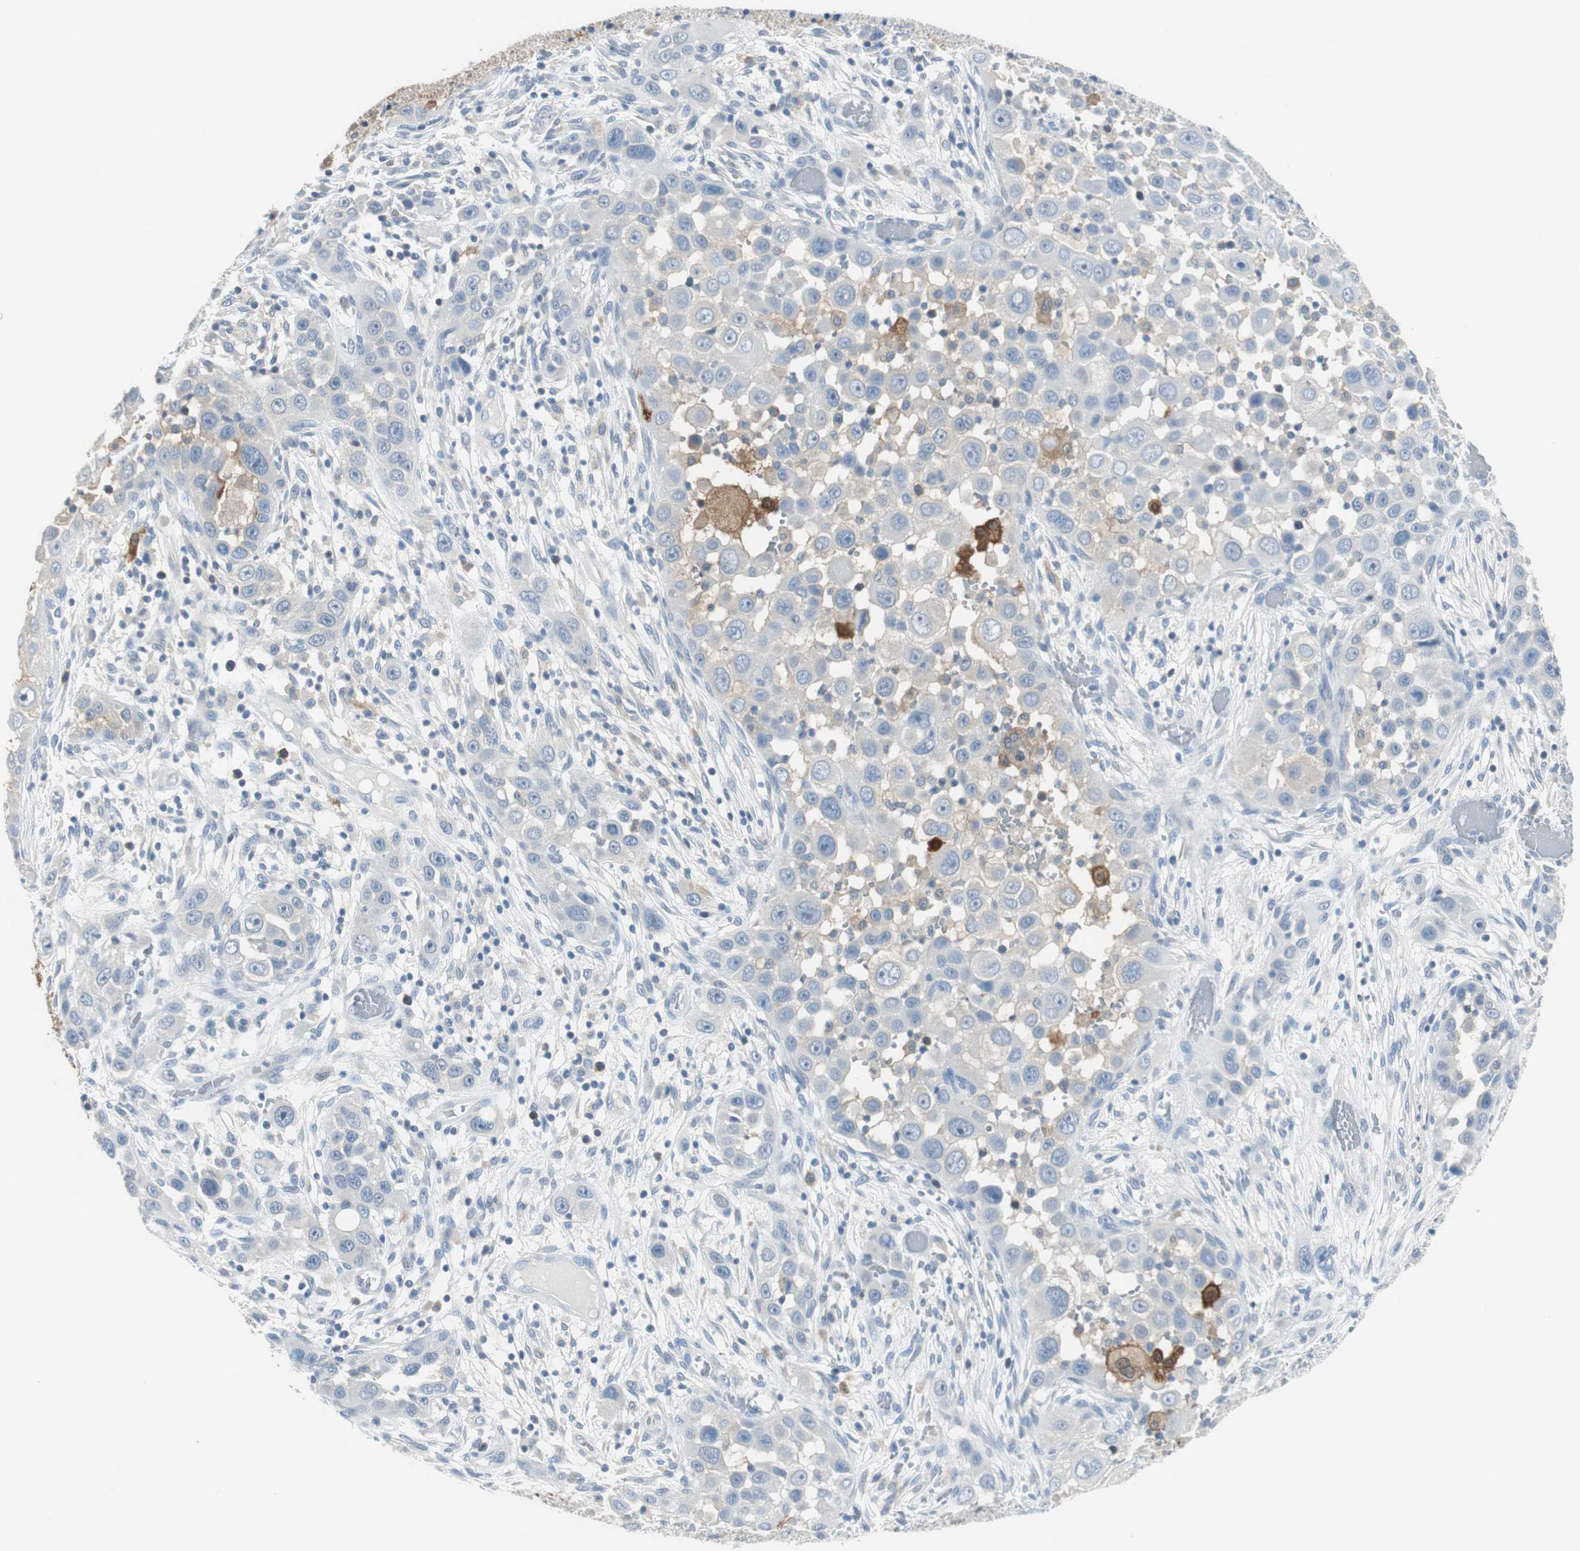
{"staining": {"intensity": "weak", "quantity": "<25%", "location": "cytoplasmic/membranous"}, "tissue": "head and neck cancer", "cell_type": "Tumor cells", "image_type": "cancer", "snomed": [{"axis": "morphology", "description": "Carcinoma, NOS"}, {"axis": "topography", "description": "Head-Neck"}], "caption": "This is an immunohistochemistry (IHC) photomicrograph of human carcinoma (head and neck). There is no expression in tumor cells.", "gene": "MSTO1", "patient": {"sex": "male", "age": 87}}